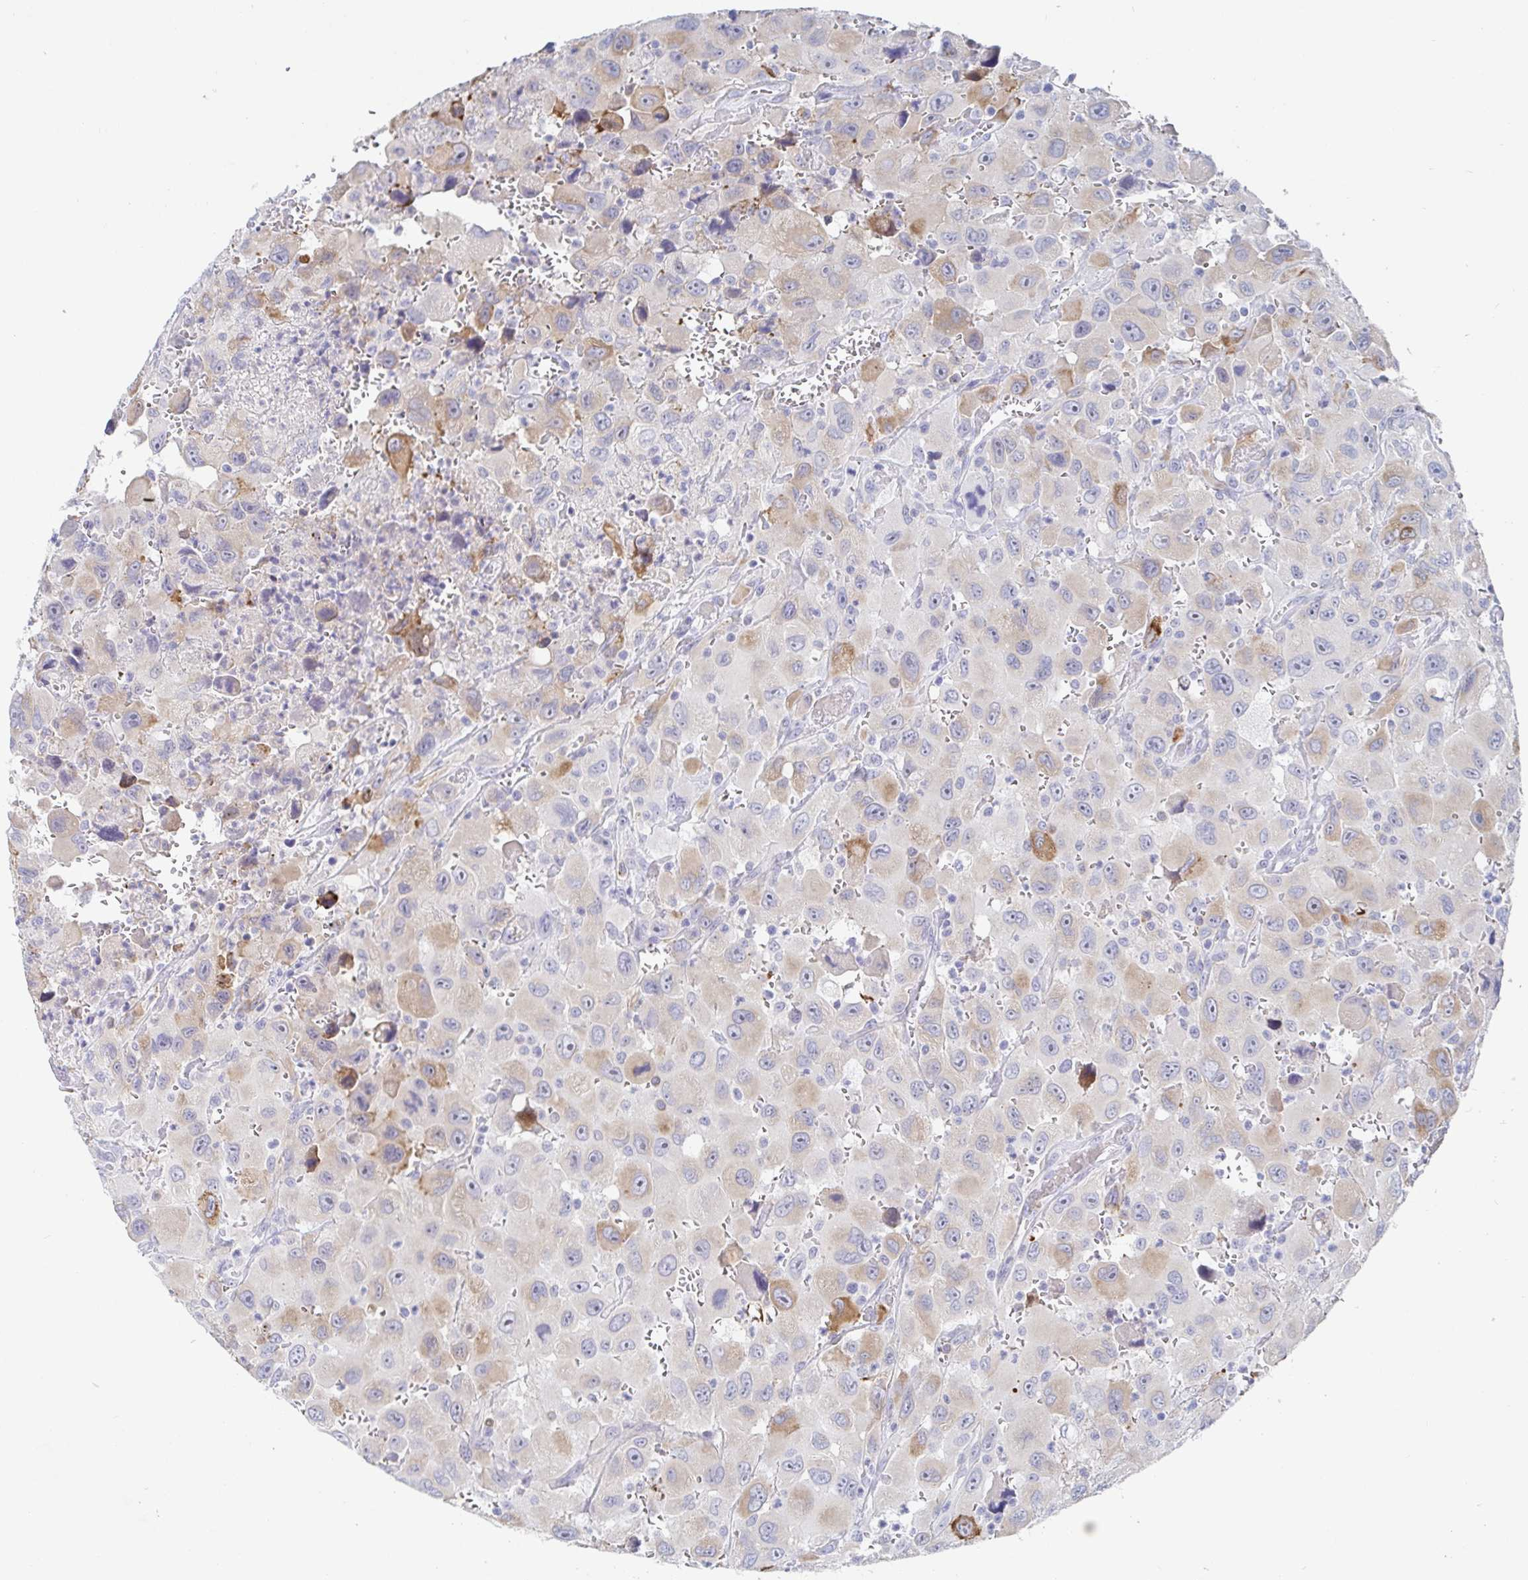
{"staining": {"intensity": "moderate", "quantity": "<25%", "location": "cytoplasmic/membranous"}, "tissue": "head and neck cancer", "cell_type": "Tumor cells", "image_type": "cancer", "snomed": [{"axis": "morphology", "description": "Squamous cell carcinoma, NOS"}, {"axis": "morphology", "description": "Squamous cell carcinoma, metastatic, NOS"}, {"axis": "topography", "description": "Oral tissue"}, {"axis": "topography", "description": "Head-Neck"}], "caption": "Metastatic squamous cell carcinoma (head and neck) stained for a protein (brown) displays moderate cytoplasmic/membranous positive staining in about <25% of tumor cells.", "gene": "ZNF430", "patient": {"sex": "female", "age": 85}}